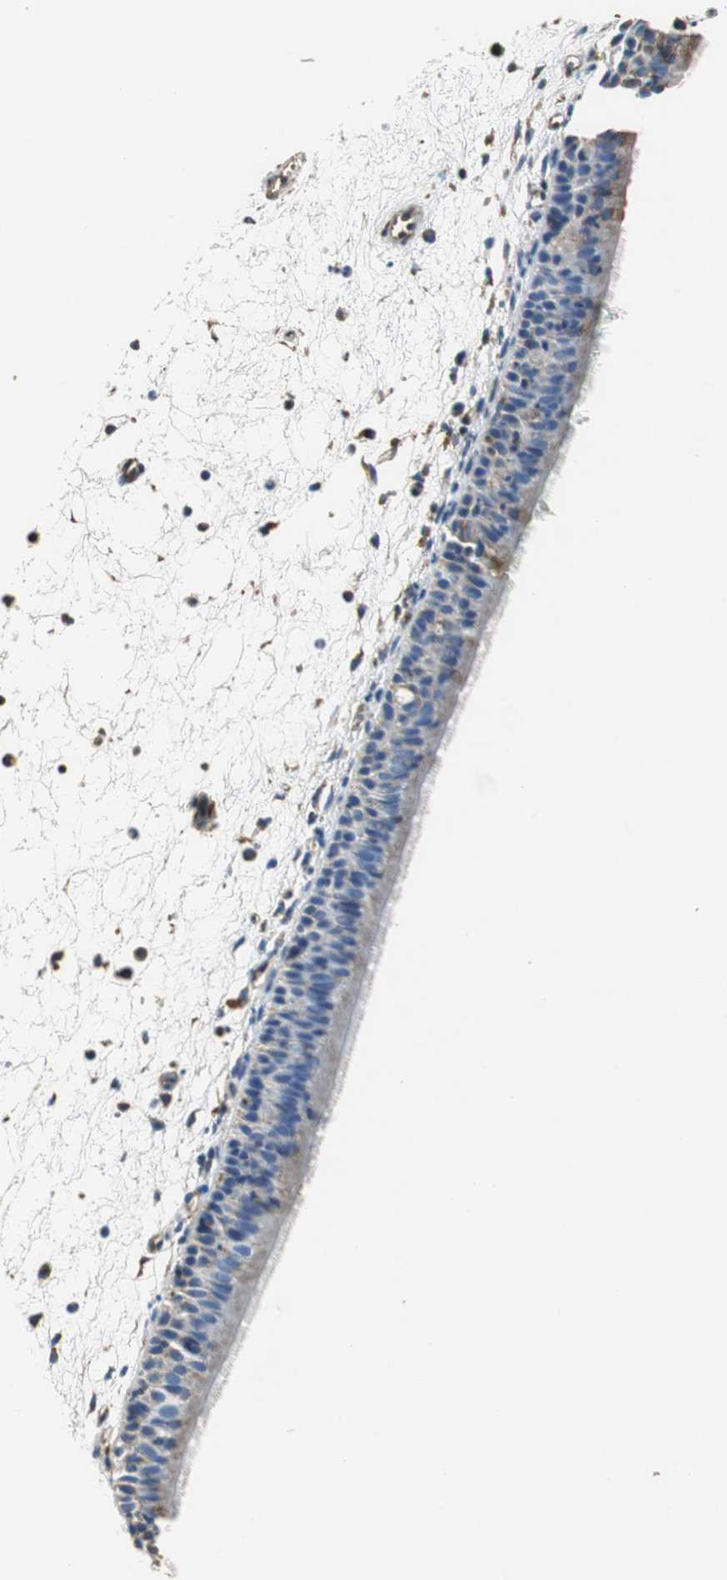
{"staining": {"intensity": "strong", "quantity": ">75%", "location": "cytoplasmic/membranous"}, "tissue": "nasopharynx", "cell_type": "Respiratory epithelial cells", "image_type": "normal", "snomed": [{"axis": "morphology", "description": "Normal tissue, NOS"}, {"axis": "topography", "description": "Nasopharynx"}], "caption": "Protein expression analysis of unremarkable nasopharynx exhibits strong cytoplasmic/membranous staining in about >75% of respiratory epithelial cells. (IHC, brightfield microscopy, high magnification).", "gene": "GSTK1", "patient": {"sex": "female", "age": 54}}